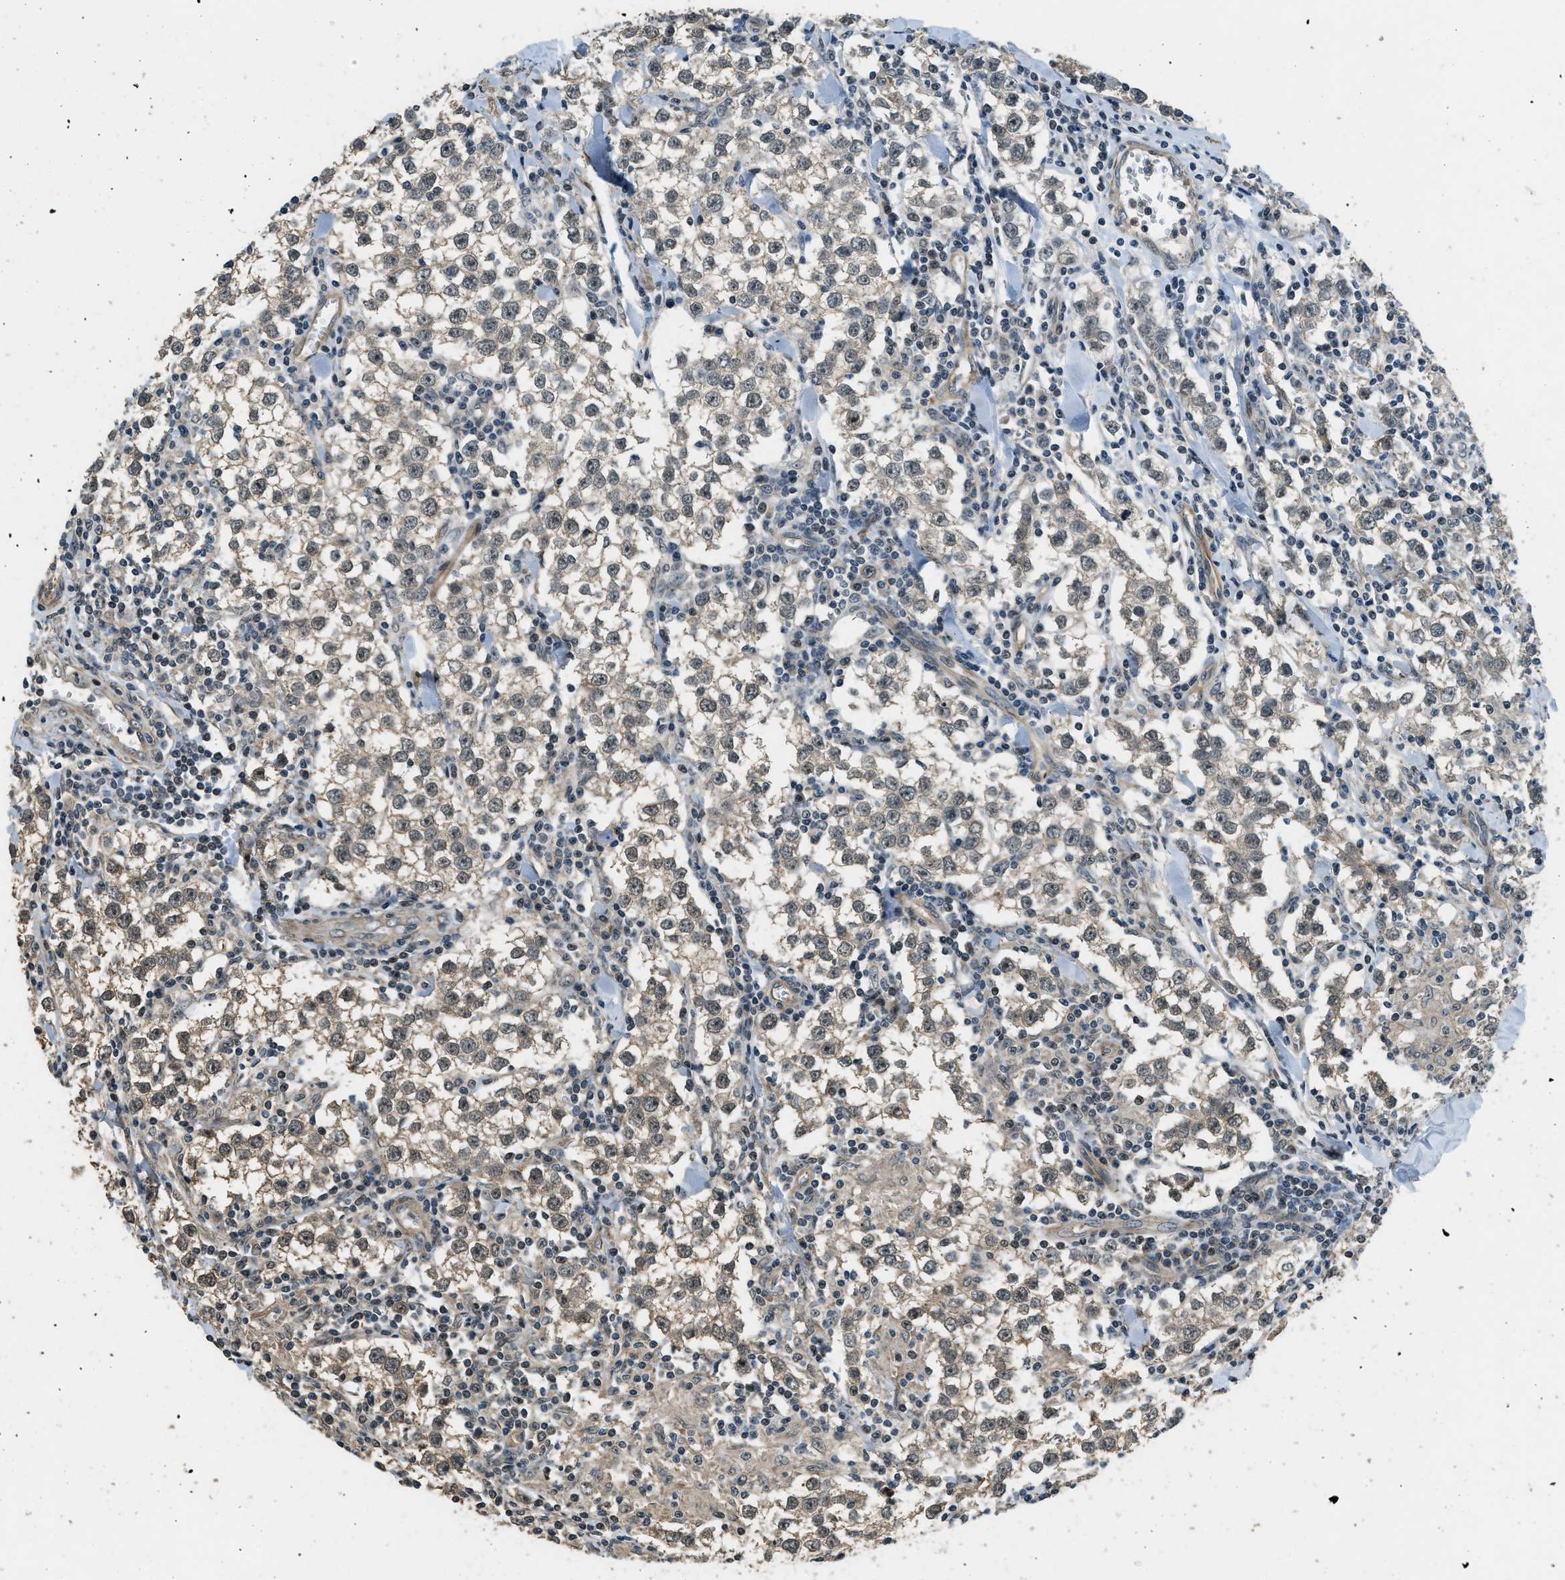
{"staining": {"intensity": "weak", "quantity": "25%-75%", "location": "cytoplasmic/membranous,nuclear"}, "tissue": "testis cancer", "cell_type": "Tumor cells", "image_type": "cancer", "snomed": [{"axis": "morphology", "description": "Seminoma, NOS"}, {"axis": "morphology", "description": "Carcinoma, Embryonal, NOS"}, {"axis": "topography", "description": "Testis"}], "caption": "Human testis embryonal carcinoma stained for a protein (brown) shows weak cytoplasmic/membranous and nuclear positive positivity in about 25%-75% of tumor cells.", "gene": "MED21", "patient": {"sex": "male", "age": 36}}